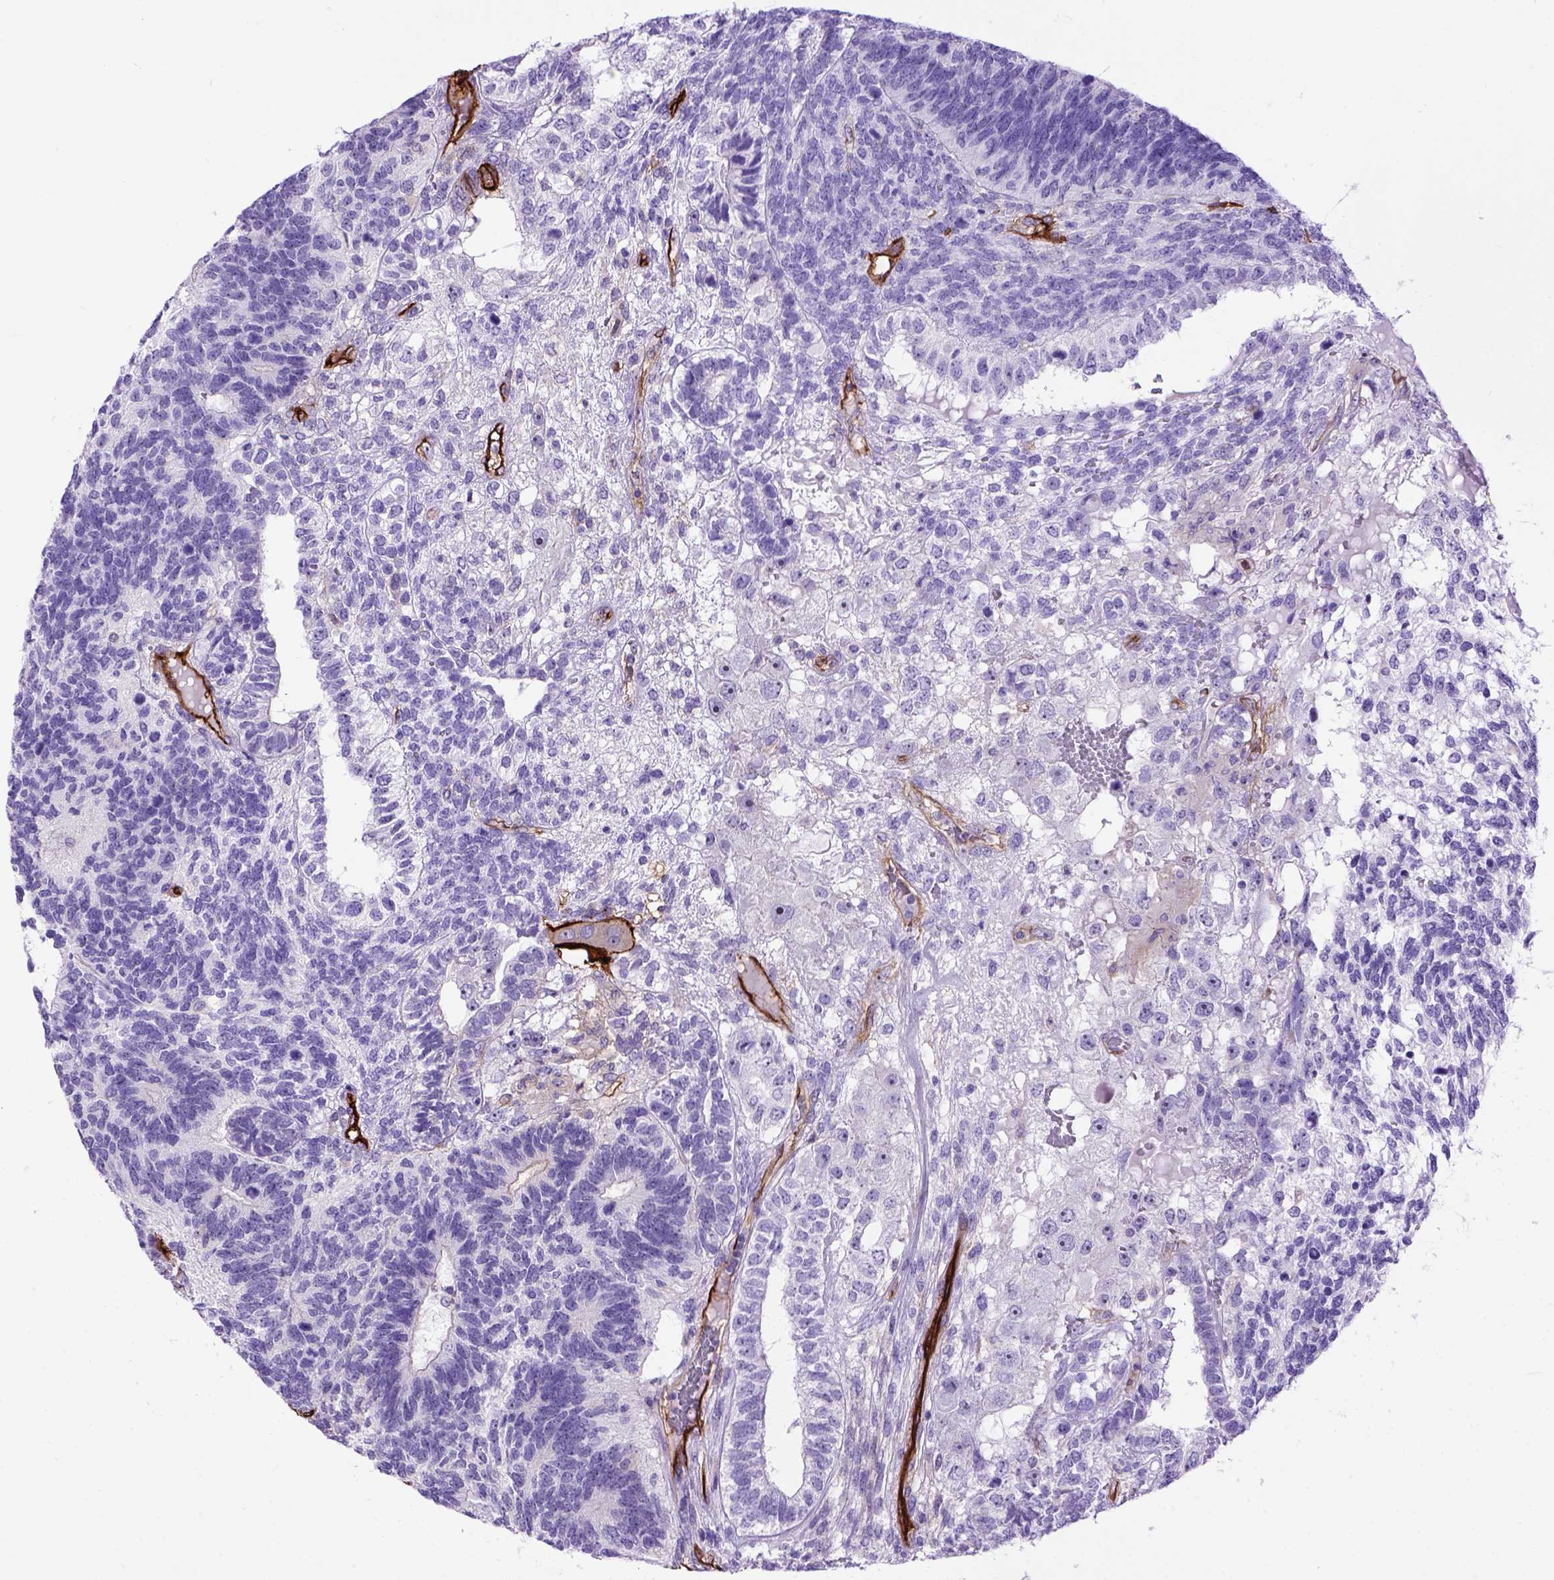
{"staining": {"intensity": "negative", "quantity": "none", "location": "none"}, "tissue": "testis cancer", "cell_type": "Tumor cells", "image_type": "cancer", "snomed": [{"axis": "morphology", "description": "Seminoma, NOS"}, {"axis": "morphology", "description": "Carcinoma, Embryonal, NOS"}, {"axis": "topography", "description": "Testis"}], "caption": "The IHC image has no significant positivity in tumor cells of testis embryonal carcinoma tissue.", "gene": "ENG", "patient": {"sex": "male", "age": 41}}